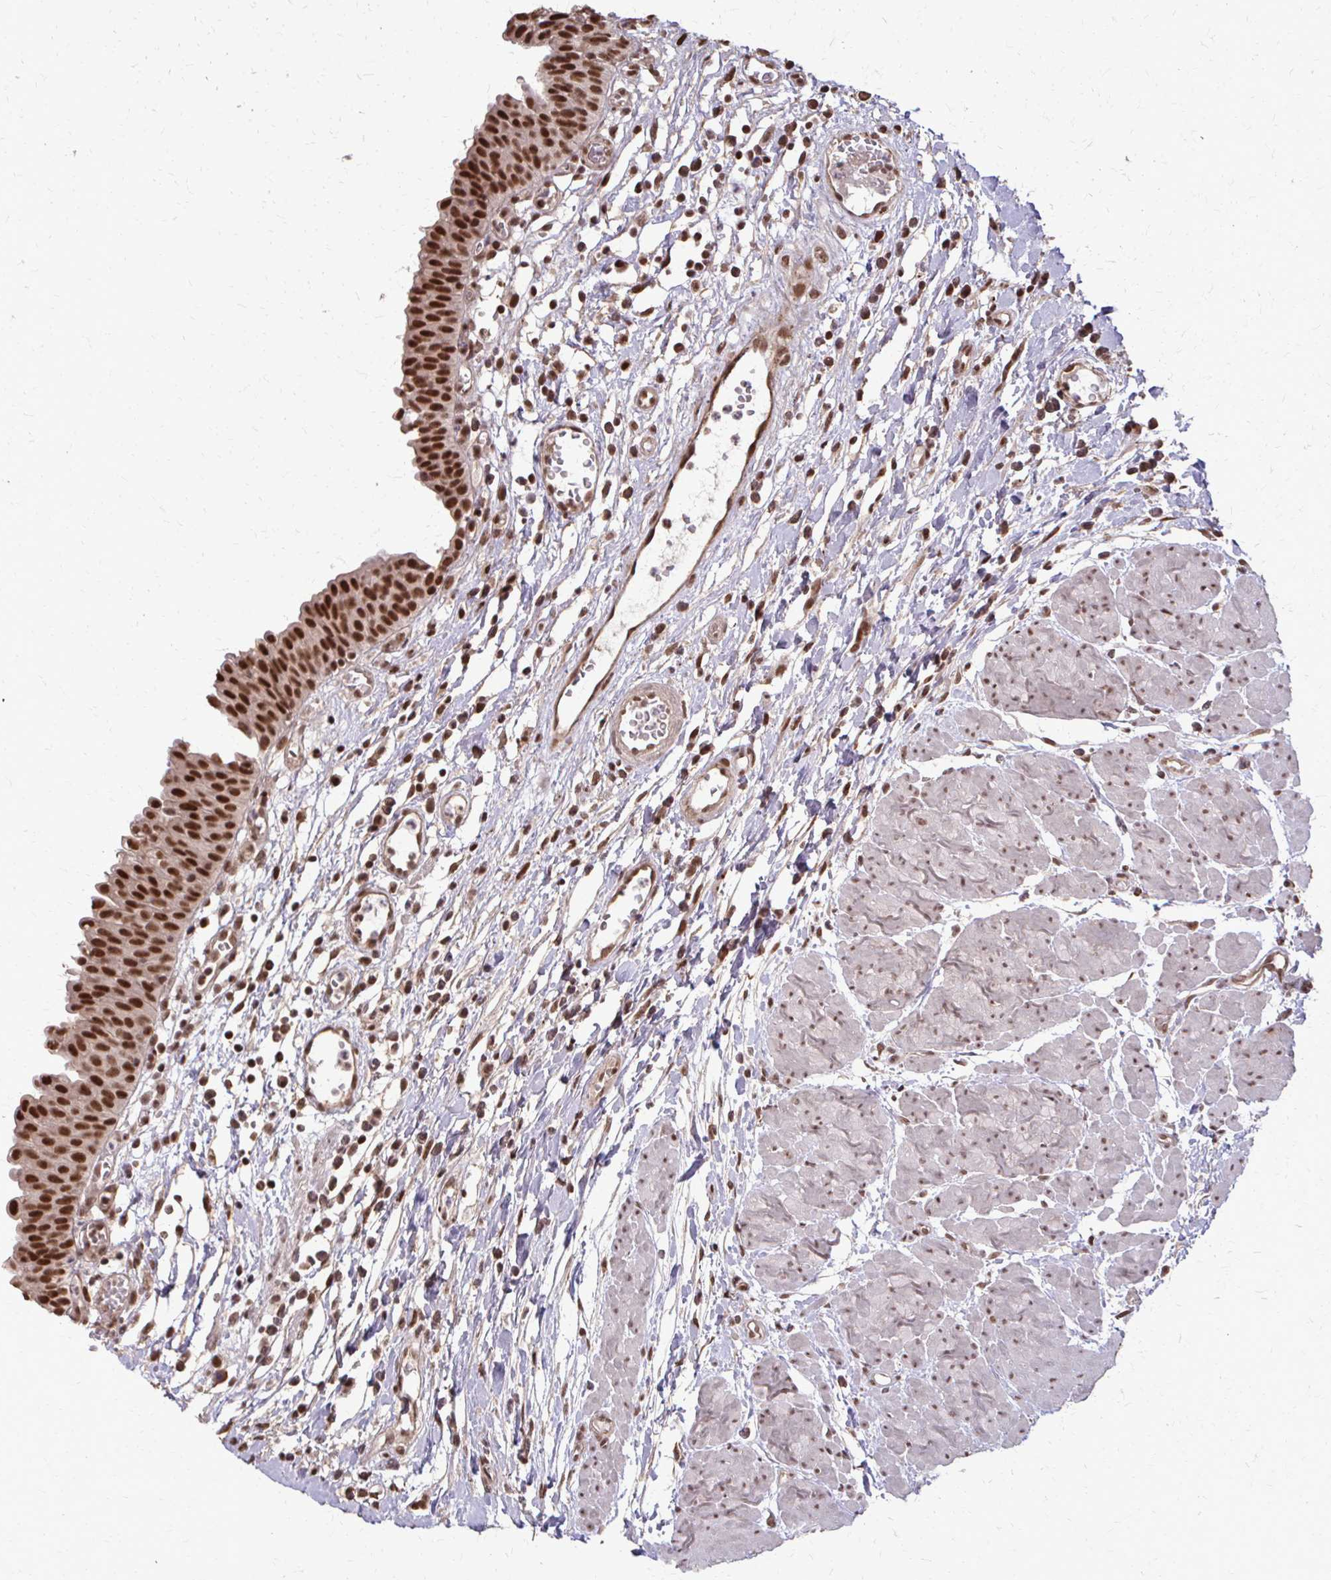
{"staining": {"intensity": "strong", "quantity": ">75%", "location": "nuclear"}, "tissue": "urinary bladder", "cell_type": "Urothelial cells", "image_type": "normal", "snomed": [{"axis": "morphology", "description": "Normal tissue, NOS"}, {"axis": "topography", "description": "Urinary bladder"}], "caption": "A photomicrograph of human urinary bladder stained for a protein shows strong nuclear brown staining in urothelial cells.", "gene": "SS18", "patient": {"sex": "male", "age": 64}}